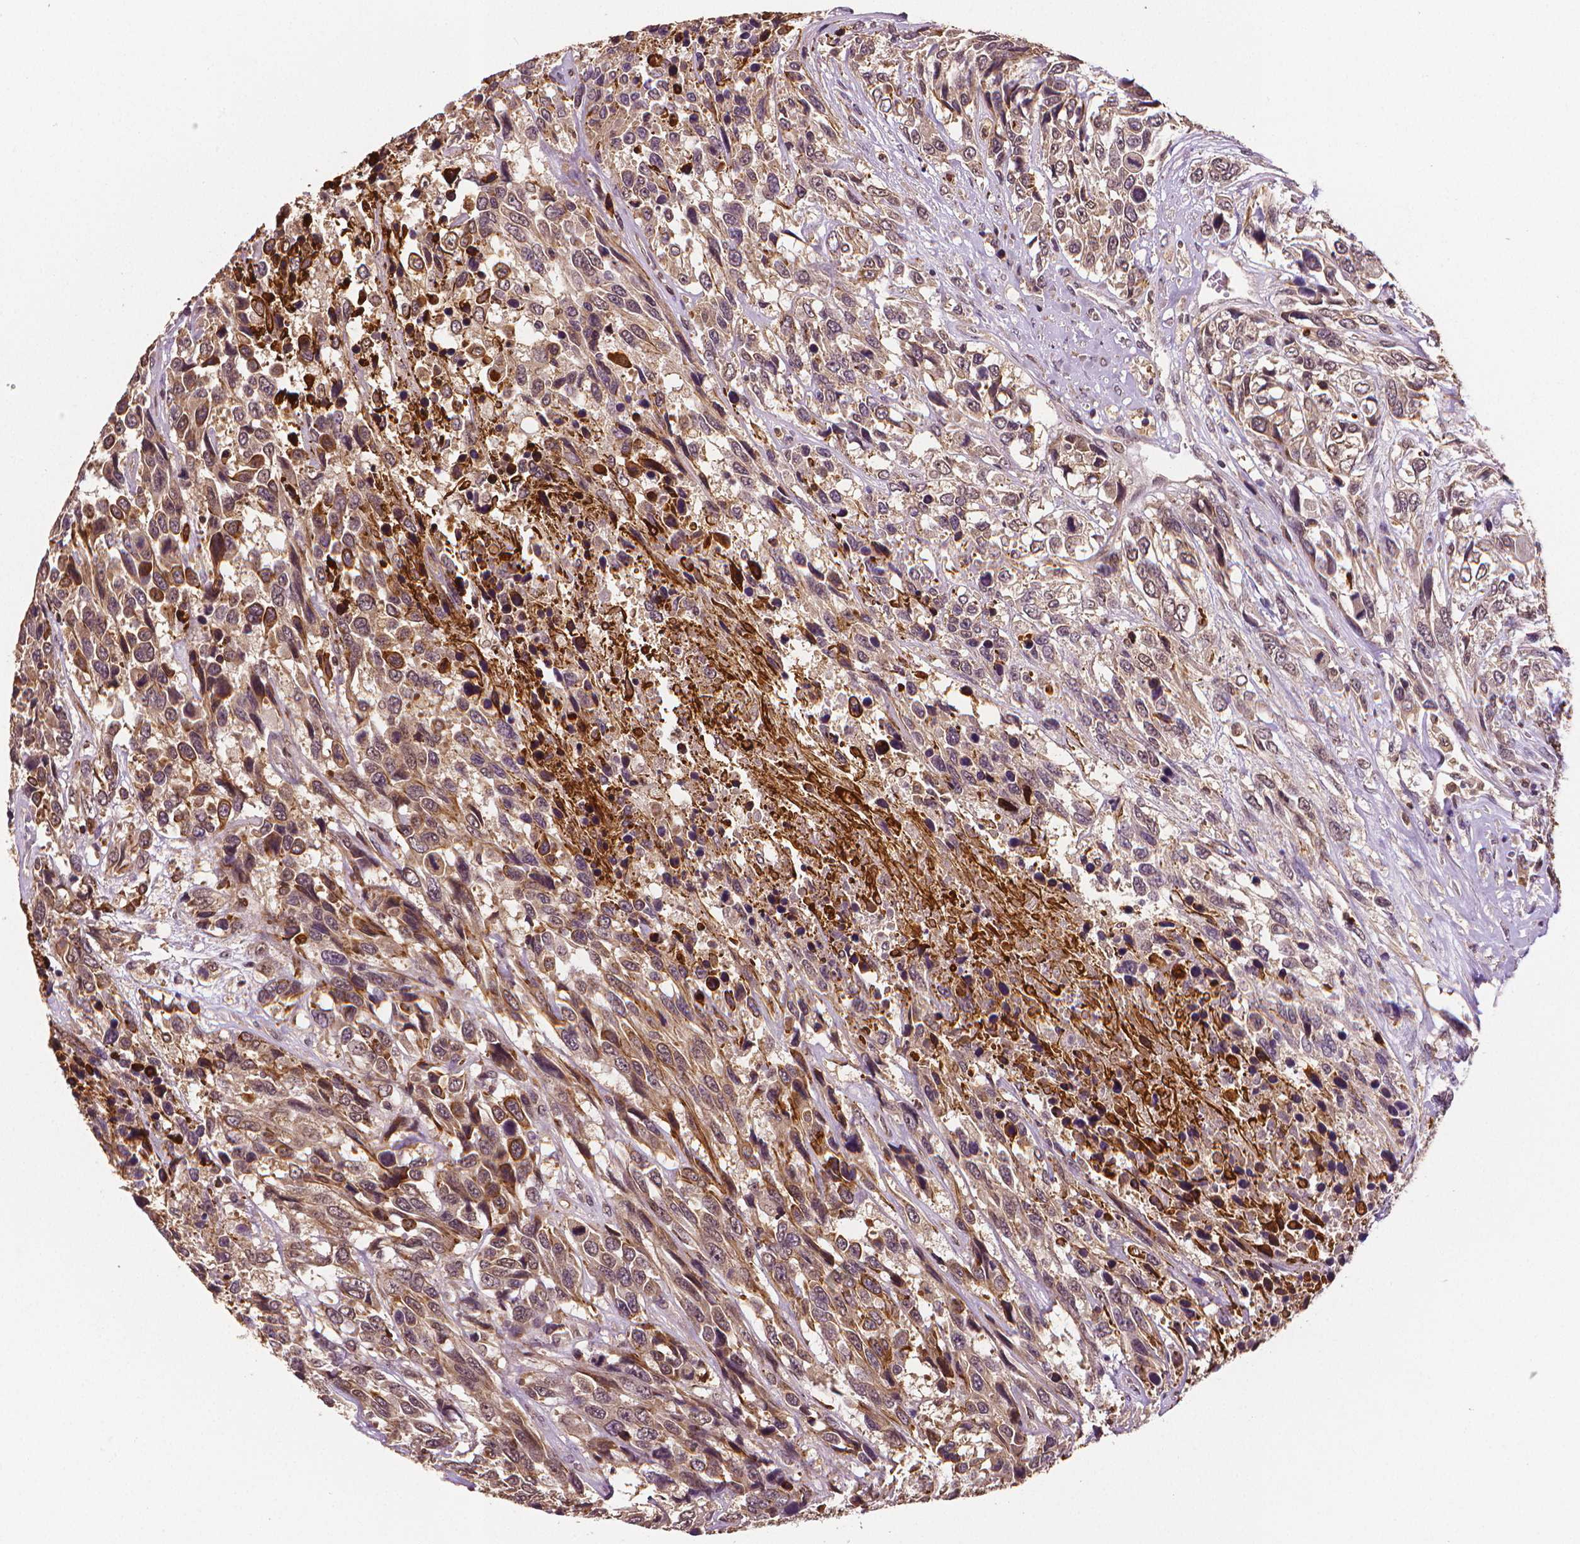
{"staining": {"intensity": "moderate", "quantity": "<25%", "location": "cytoplasmic/membranous"}, "tissue": "urothelial cancer", "cell_type": "Tumor cells", "image_type": "cancer", "snomed": [{"axis": "morphology", "description": "Urothelial carcinoma, High grade"}, {"axis": "topography", "description": "Urinary bladder"}], "caption": "An immunohistochemistry micrograph of tumor tissue is shown. Protein staining in brown highlights moderate cytoplasmic/membranous positivity in urothelial cancer within tumor cells. (IHC, brightfield microscopy, high magnification).", "gene": "STAT3", "patient": {"sex": "female", "age": 70}}